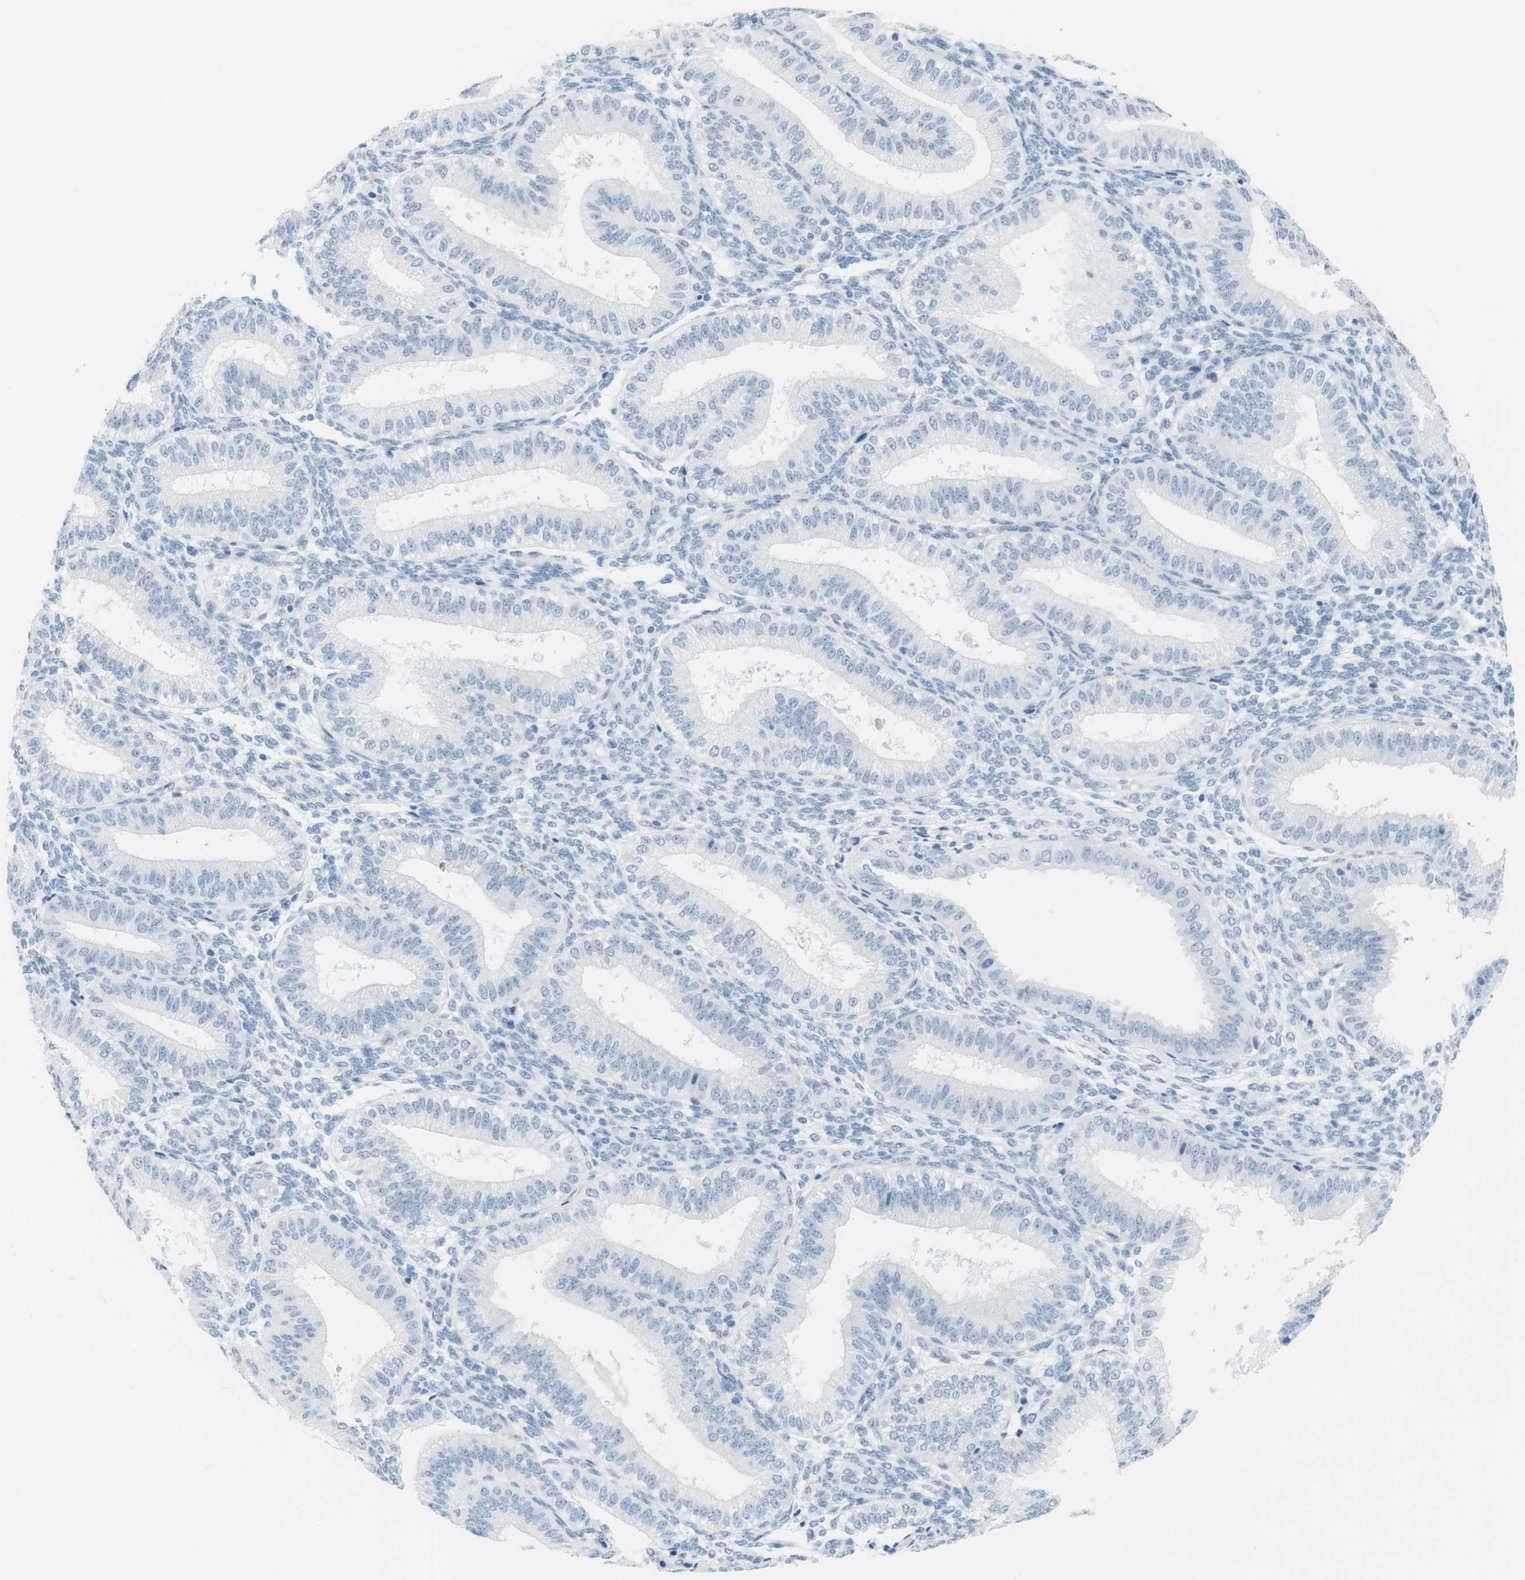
{"staining": {"intensity": "negative", "quantity": "none", "location": "none"}, "tissue": "endometrium", "cell_type": "Cells in endometrial stroma", "image_type": "normal", "snomed": [{"axis": "morphology", "description": "Normal tissue, NOS"}, {"axis": "topography", "description": "Endometrium"}], "caption": "Benign endometrium was stained to show a protein in brown. There is no significant expression in cells in endometrial stroma. (DAB (3,3'-diaminobenzidine) immunohistochemistry with hematoxylin counter stain).", "gene": "OPN1SW", "patient": {"sex": "female", "age": 39}}